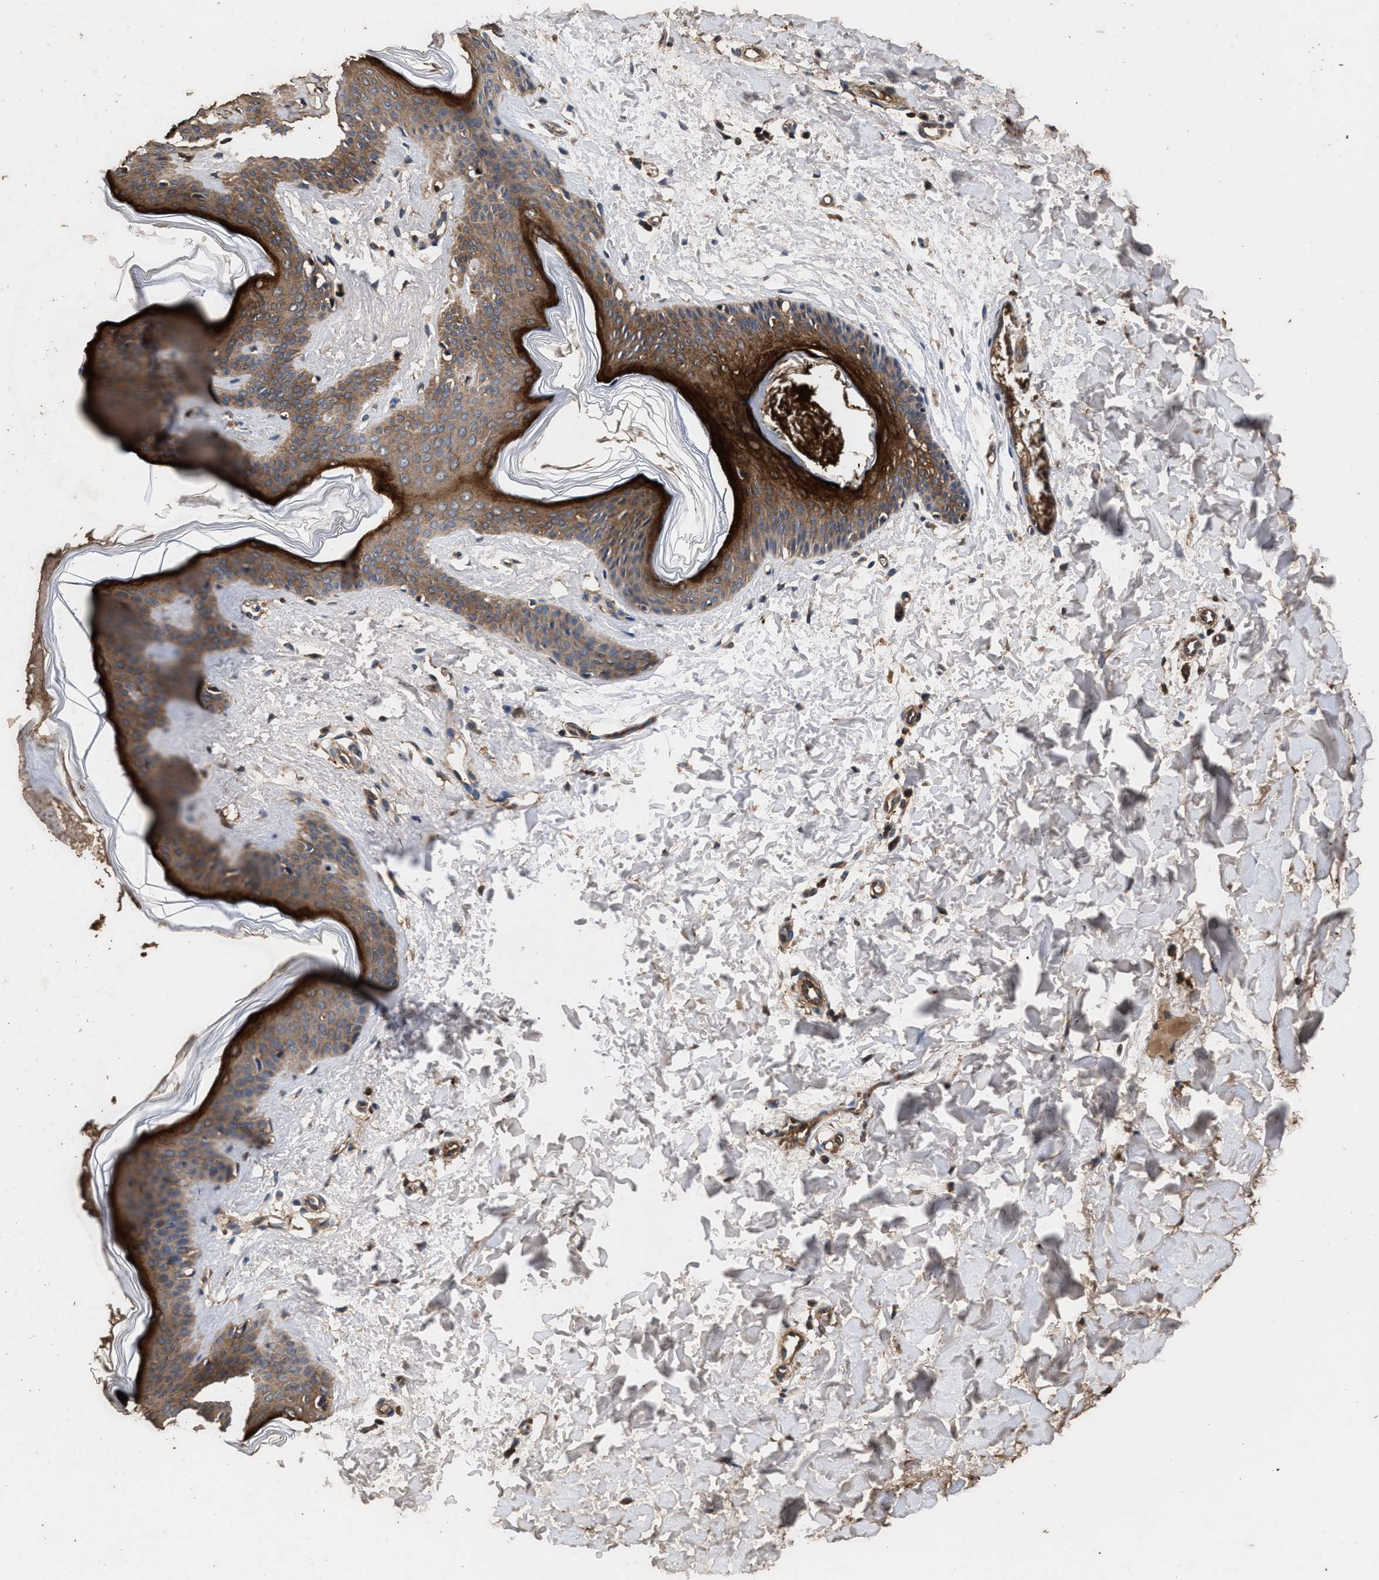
{"staining": {"intensity": "moderate", "quantity": ">75%", "location": "cytoplasmic/membranous"}, "tissue": "skin", "cell_type": "Fibroblasts", "image_type": "normal", "snomed": [{"axis": "morphology", "description": "Normal tissue, NOS"}, {"axis": "topography", "description": "Skin"}], "caption": "The immunohistochemical stain highlights moderate cytoplasmic/membranous positivity in fibroblasts of normal skin.", "gene": "ENSG00000286112", "patient": {"sex": "female", "age": 17}}